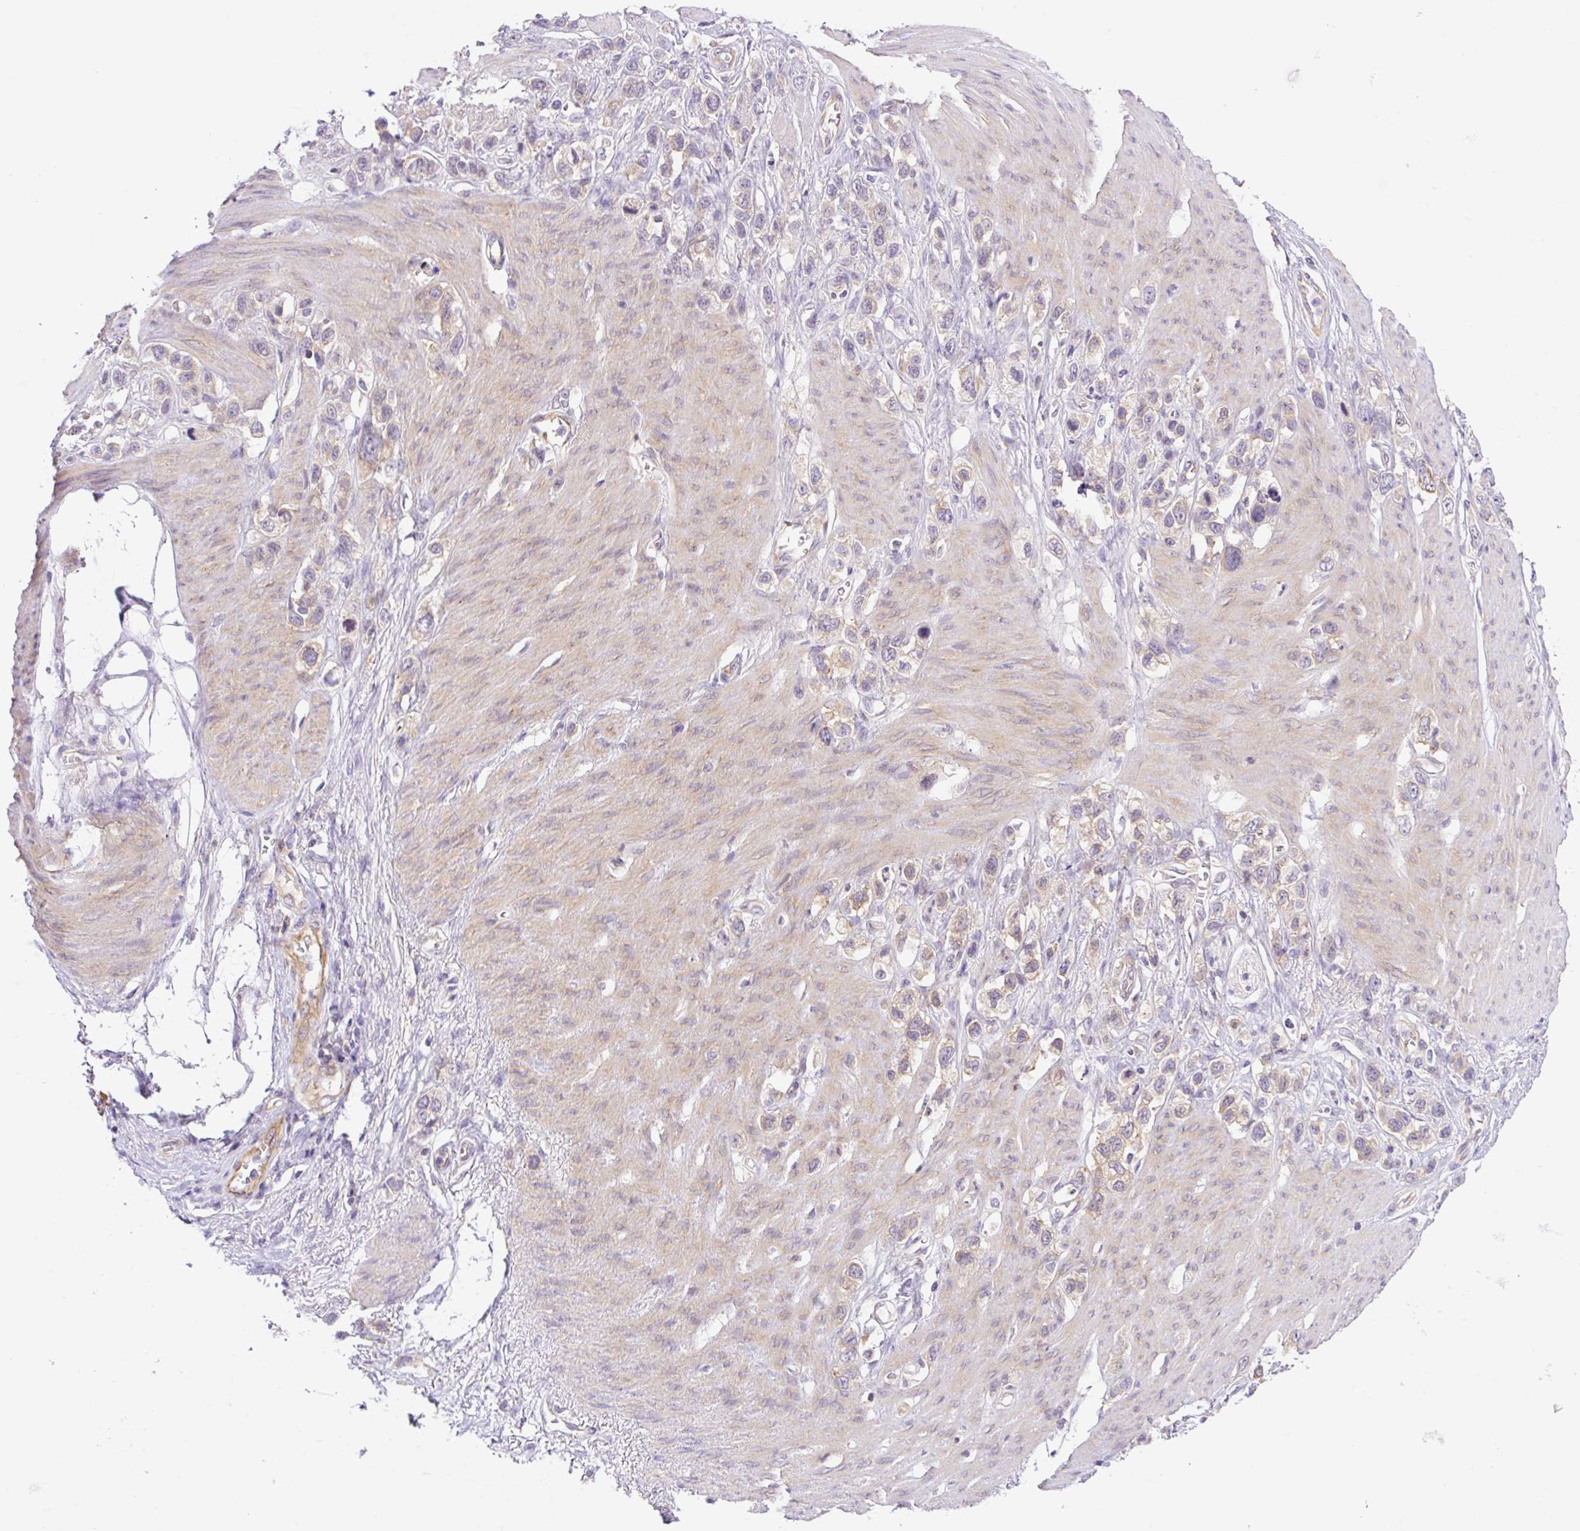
{"staining": {"intensity": "weak", "quantity": "<25%", "location": "cytoplasmic/membranous"}, "tissue": "stomach cancer", "cell_type": "Tumor cells", "image_type": "cancer", "snomed": [{"axis": "morphology", "description": "Adenocarcinoma, NOS"}, {"axis": "topography", "description": "Stomach"}], "caption": "High magnification brightfield microscopy of stomach cancer (adenocarcinoma) stained with DAB (brown) and counterstained with hematoxylin (blue): tumor cells show no significant staining.", "gene": "CAMK2B", "patient": {"sex": "female", "age": 65}}